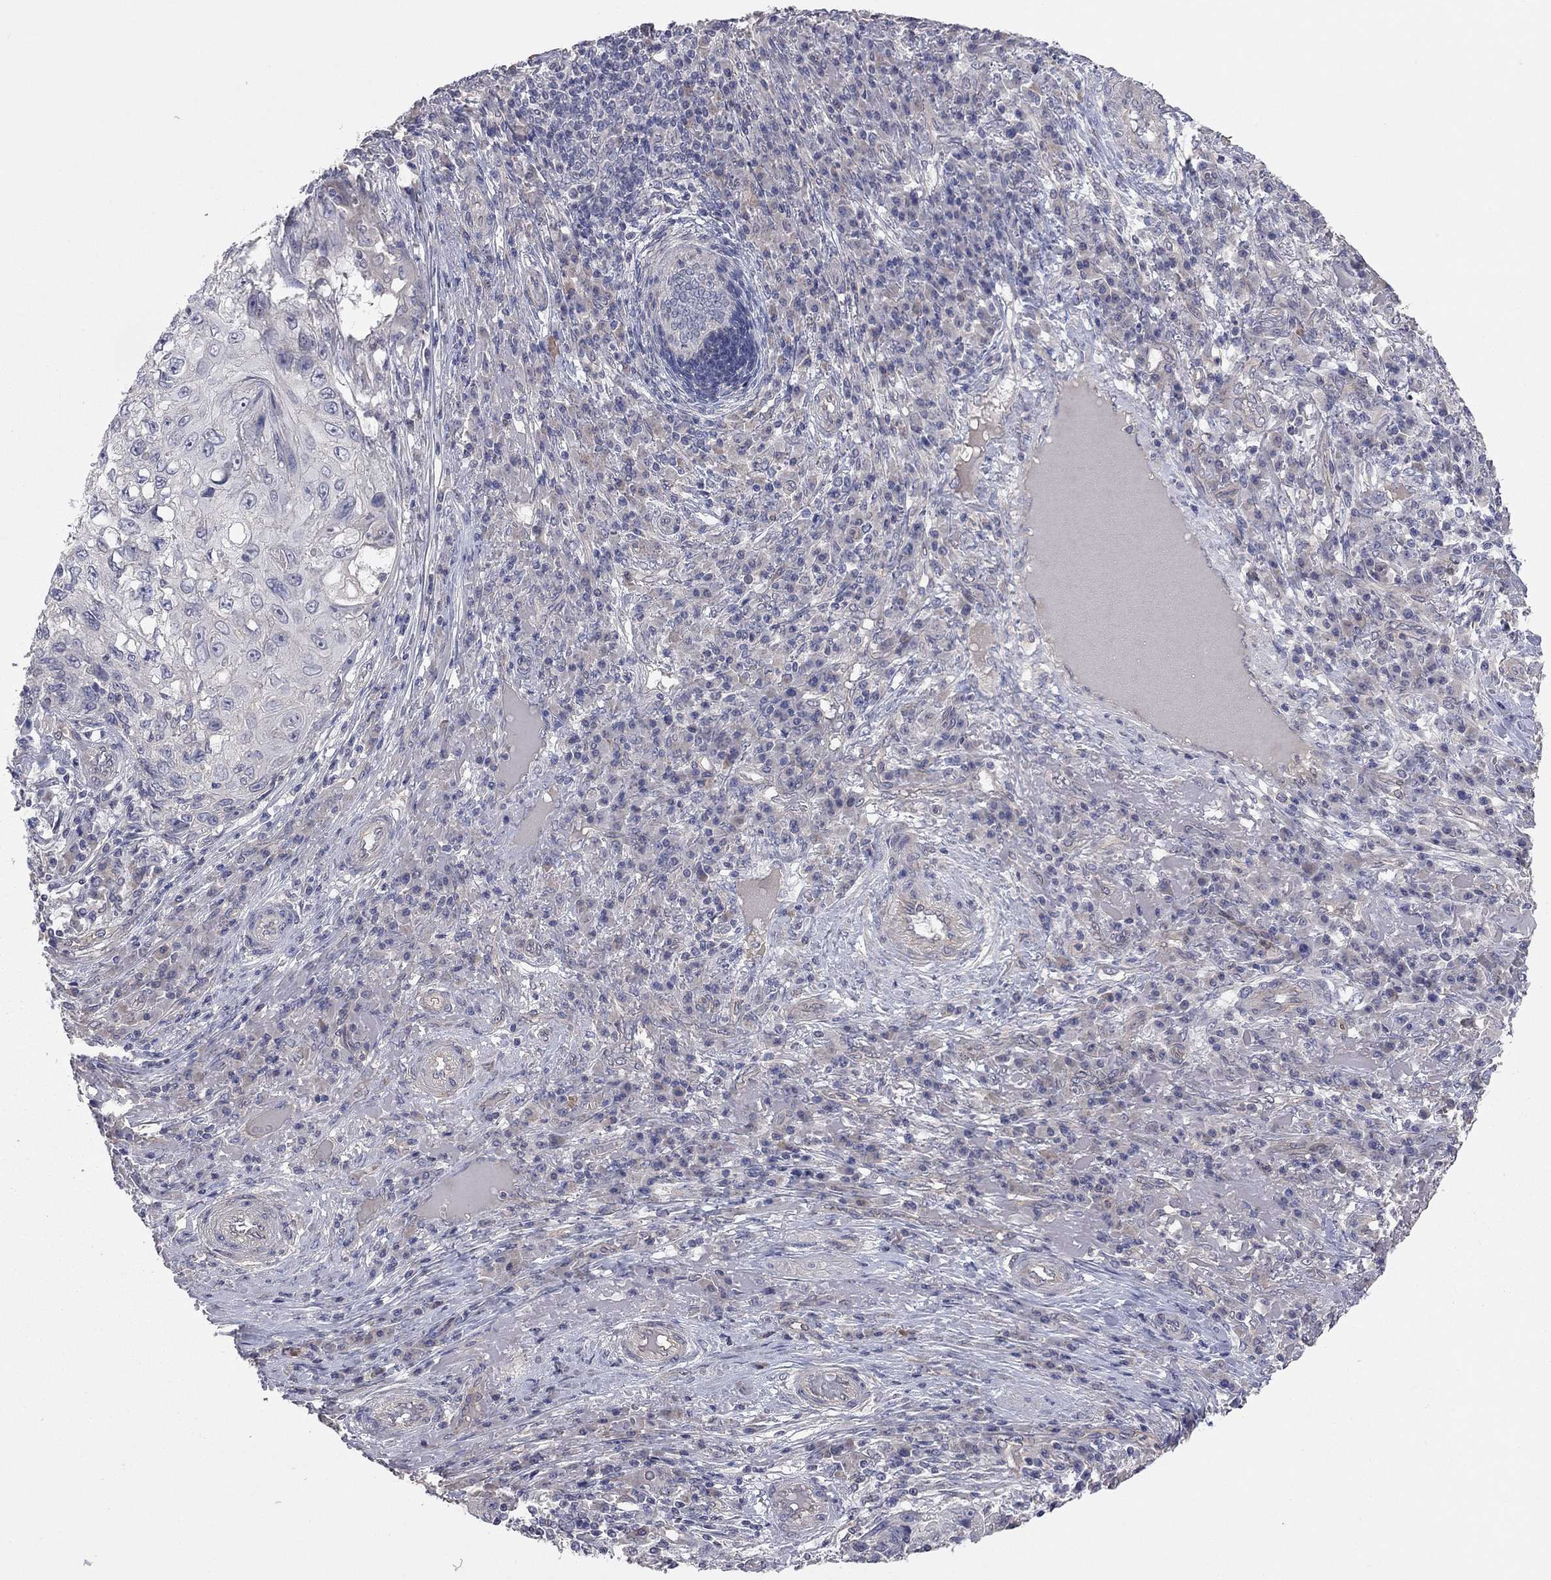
{"staining": {"intensity": "negative", "quantity": "none", "location": "none"}, "tissue": "skin cancer", "cell_type": "Tumor cells", "image_type": "cancer", "snomed": [{"axis": "morphology", "description": "Squamous cell carcinoma, NOS"}, {"axis": "topography", "description": "Skin"}], "caption": "The IHC image has no significant positivity in tumor cells of skin cancer (squamous cell carcinoma) tissue.", "gene": "KCNB1", "patient": {"sex": "male", "age": 92}}